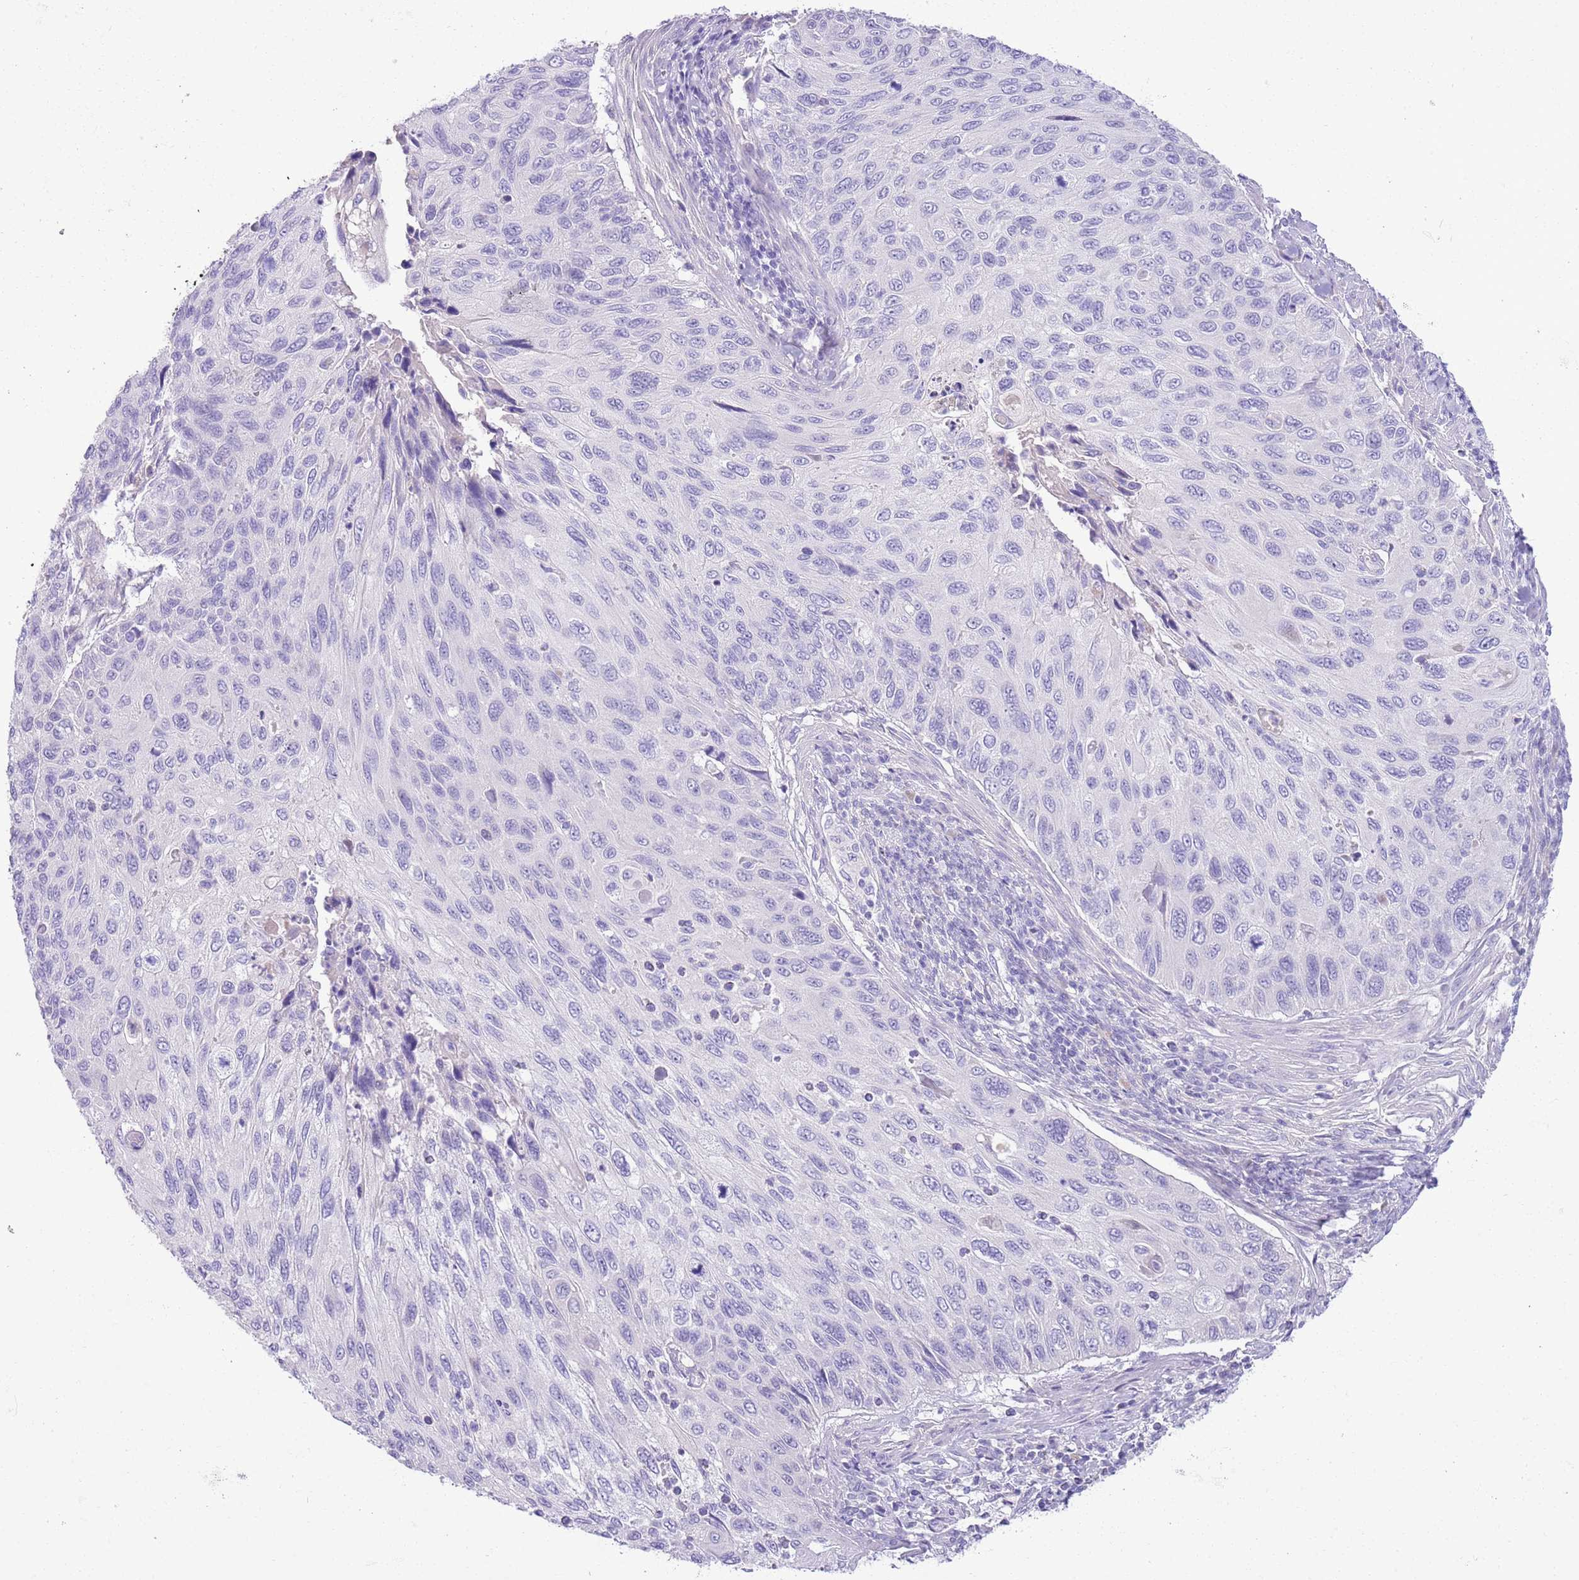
{"staining": {"intensity": "negative", "quantity": "none", "location": "none"}, "tissue": "cervical cancer", "cell_type": "Tumor cells", "image_type": "cancer", "snomed": [{"axis": "morphology", "description": "Squamous cell carcinoma, NOS"}, {"axis": "topography", "description": "Cervix"}], "caption": "Protein analysis of cervical cancer exhibits no significant staining in tumor cells.", "gene": "TOX2", "patient": {"sex": "female", "age": 70}}